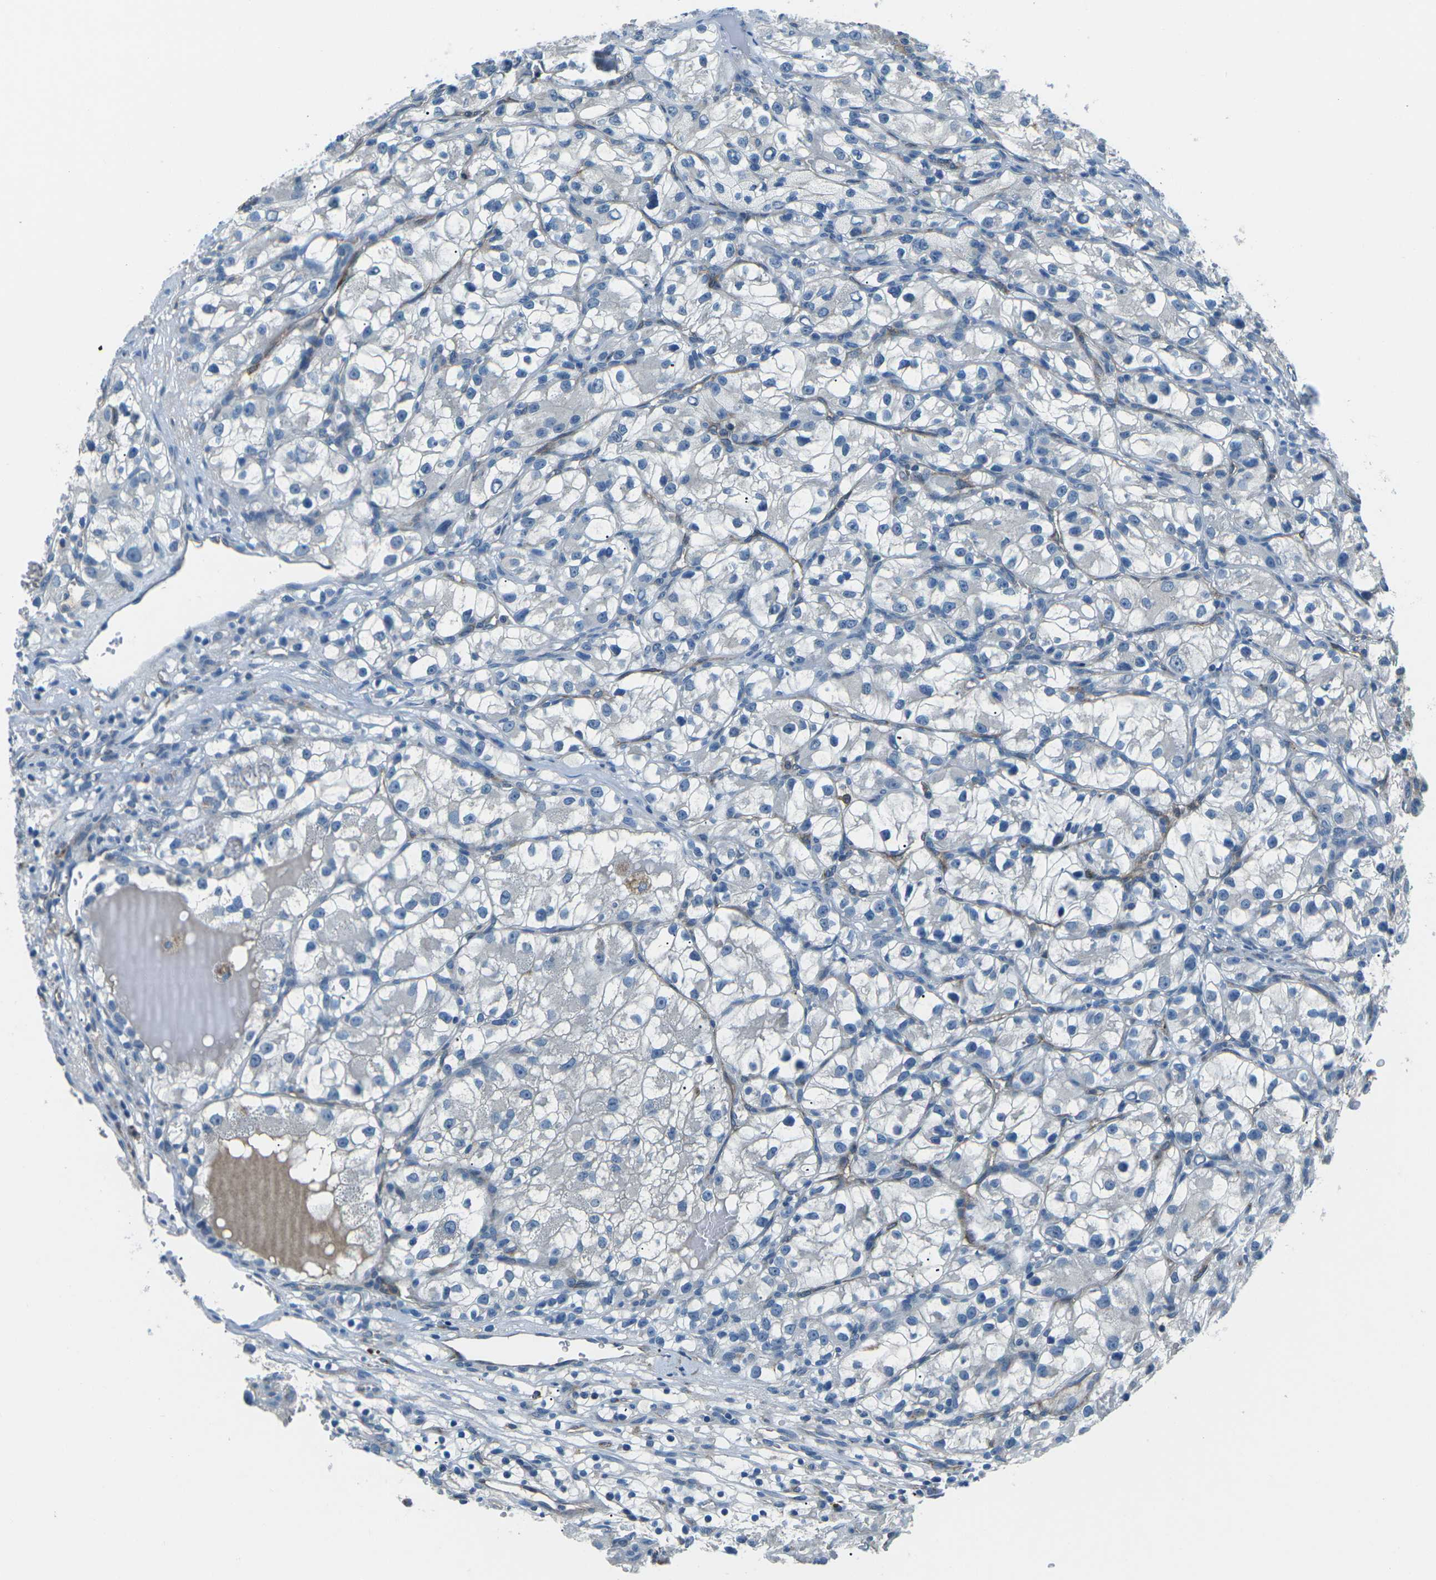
{"staining": {"intensity": "negative", "quantity": "none", "location": "none"}, "tissue": "renal cancer", "cell_type": "Tumor cells", "image_type": "cancer", "snomed": [{"axis": "morphology", "description": "Adenocarcinoma, NOS"}, {"axis": "topography", "description": "Kidney"}], "caption": "Renal adenocarcinoma stained for a protein using IHC exhibits no staining tumor cells.", "gene": "CD1D", "patient": {"sex": "female", "age": 57}}